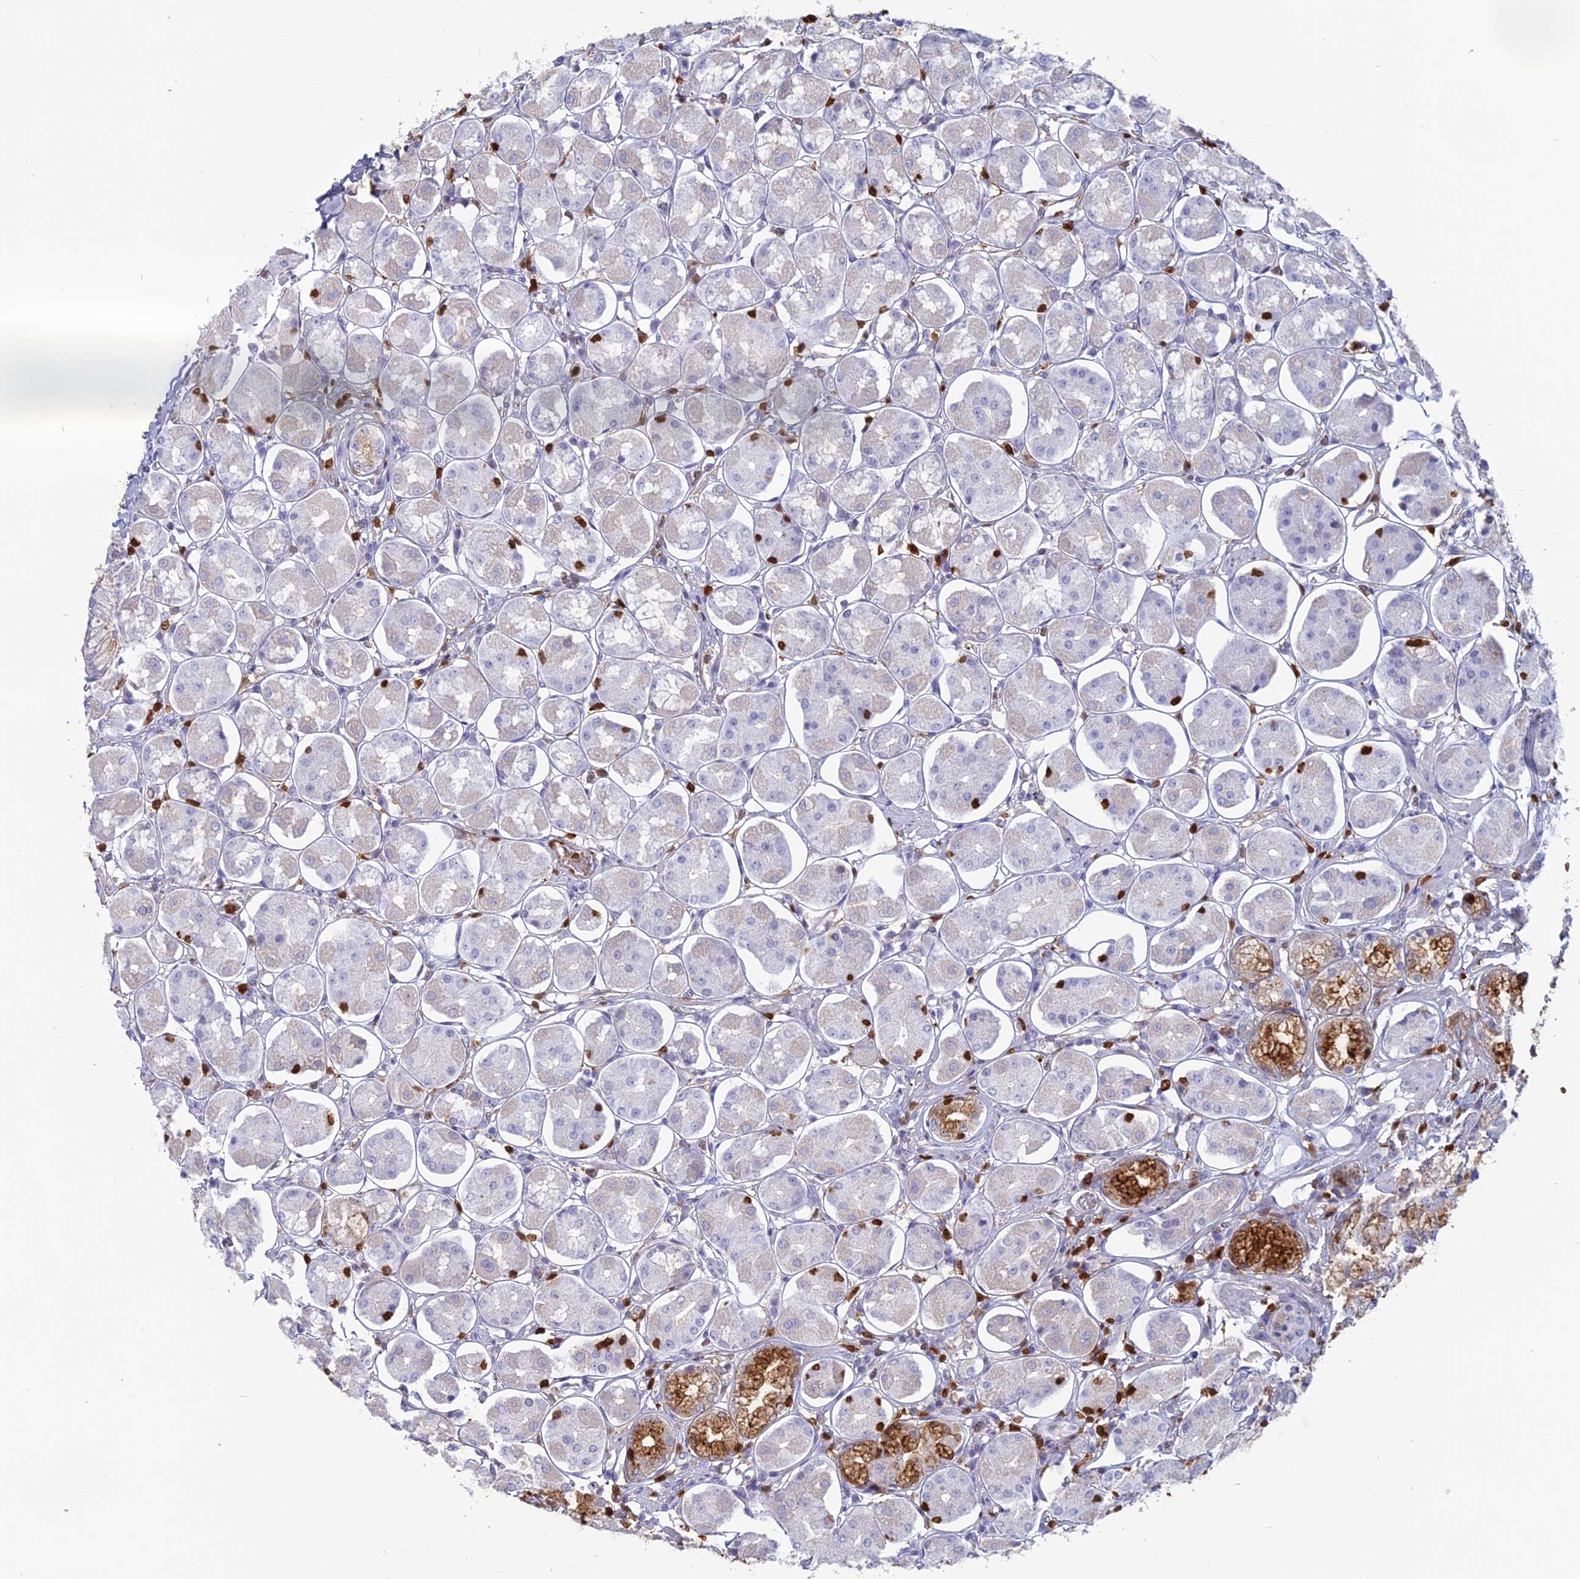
{"staining": {"intensity": "strong", "quantity": "<25%", "location": "cytoplasmic/membranous"}, "tissue": "stomach", "cell_type": "Glandular cells", "image_type": "normal", "snomed": [{"axis": "morphology", "description": "Normal tissue, NOS"}, {"axis": "topography", "description": "Stomach, lower"}], "caption": "This histopathology image displays unremarkable stomach stained with immunohistochemistry to label a protein in brown. The cytoplasmic/membranous of glandular cells show strong positivity for the protein. Nuclei are counter-stained blue.", "gene": "PGBD4", "patient": {"sex": "female", "age": 56}}